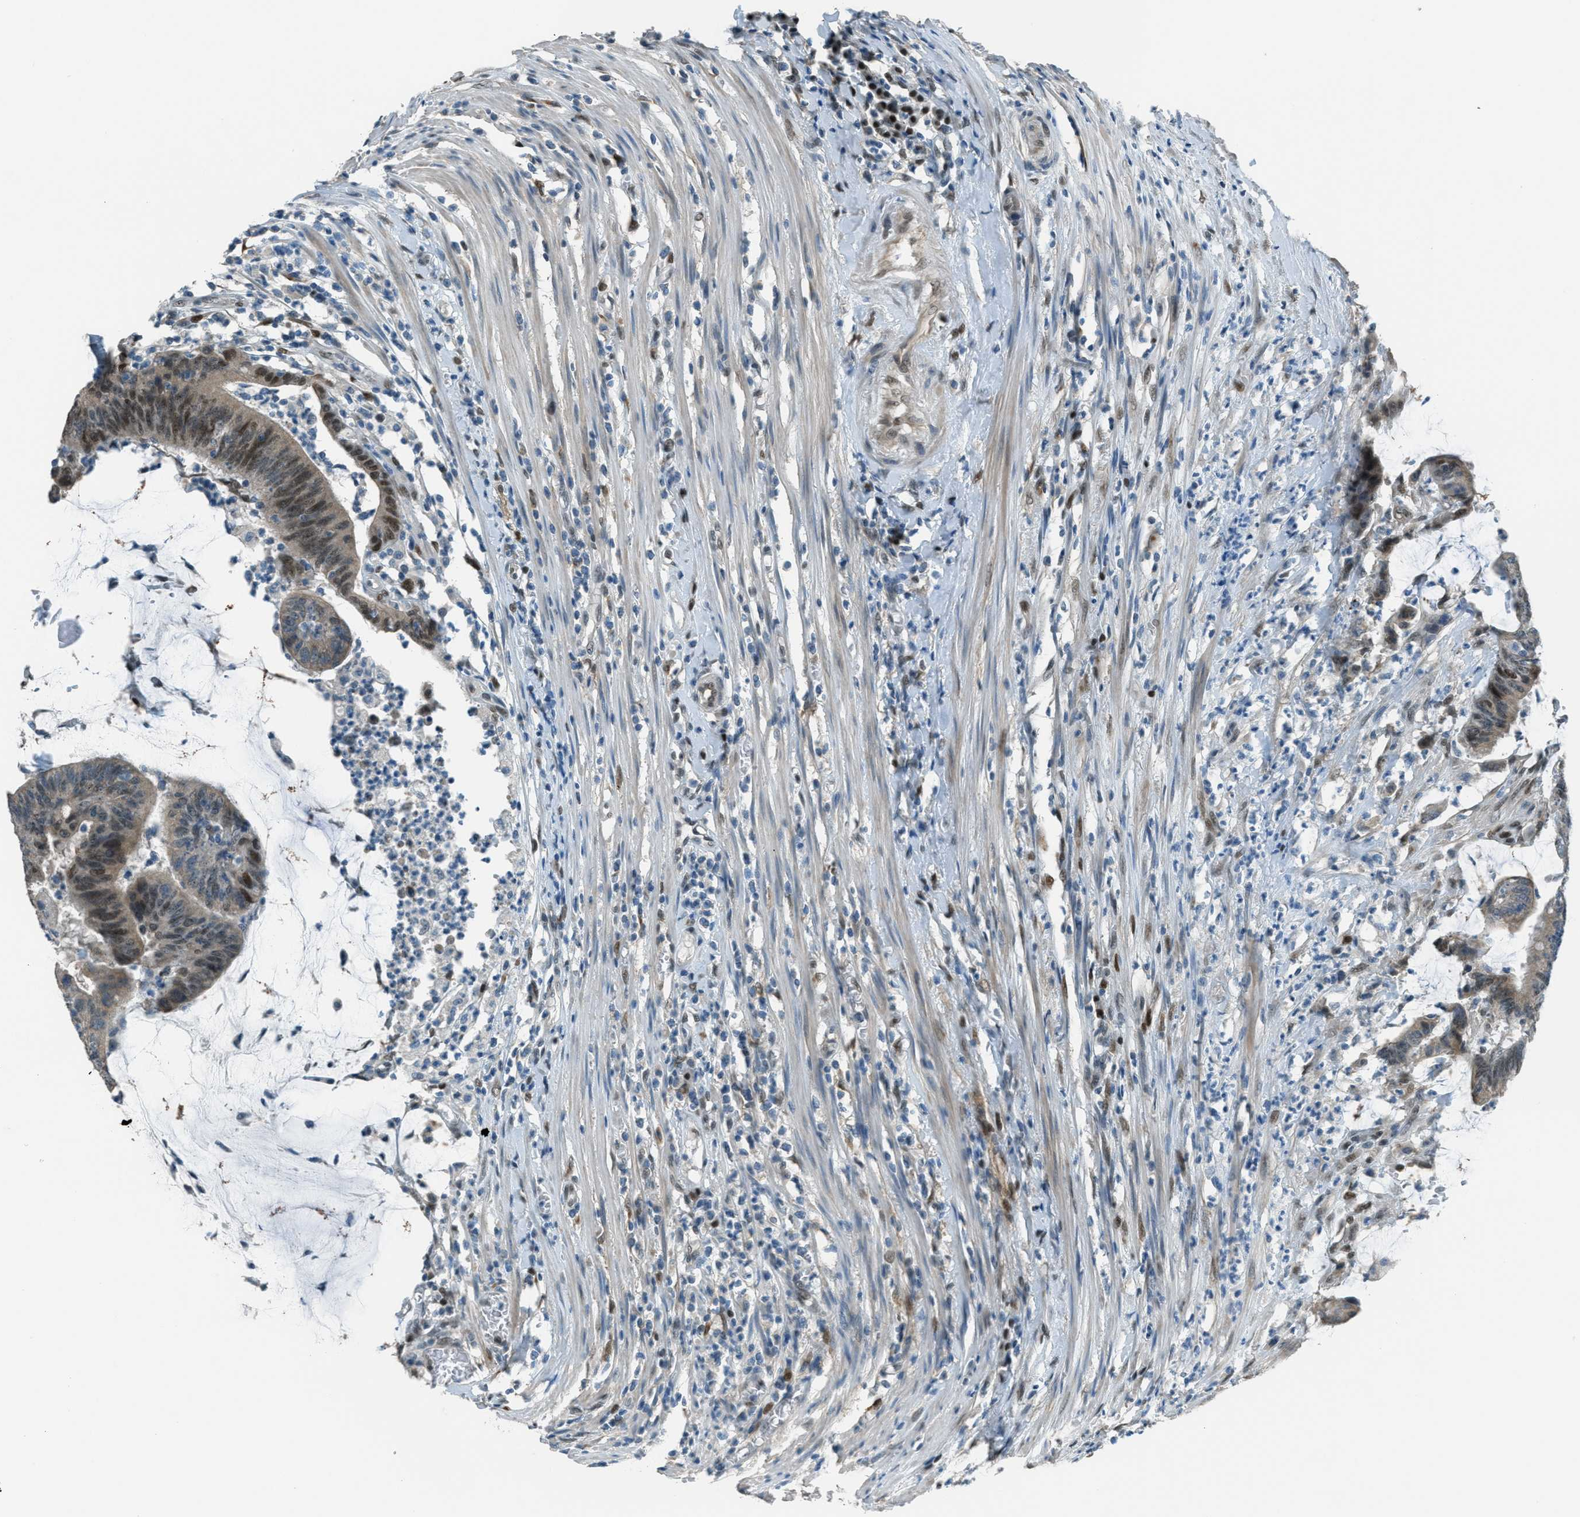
{"staining": {"intensity": "weak", "quantity": ">75%", "location": "cytoplasmic/membranous,nuclear"}, "tissue": "colorectal cancer", "cell_type": "Tumor cells", "image_type": "cancer", "snomed": [{"axis": "morphology", "description": "Adenocarcinoma, NOS"}, {"axis": "topography", "description": "Rectum"}], "caption": "Colorectal cancer tissue exhibits weak cytoplasmic/membranous and nuclear positivity in about >75% of tumor cells, visualized by immunohistochemistry. Using DAB (3,3'-diaminobenzidine) (brown) and hematoxylin (blue) stains, captured at high magnification using brightfield microscopy.", "gene": "TCF3", "patient": {"sex": "female", "age": 66}}